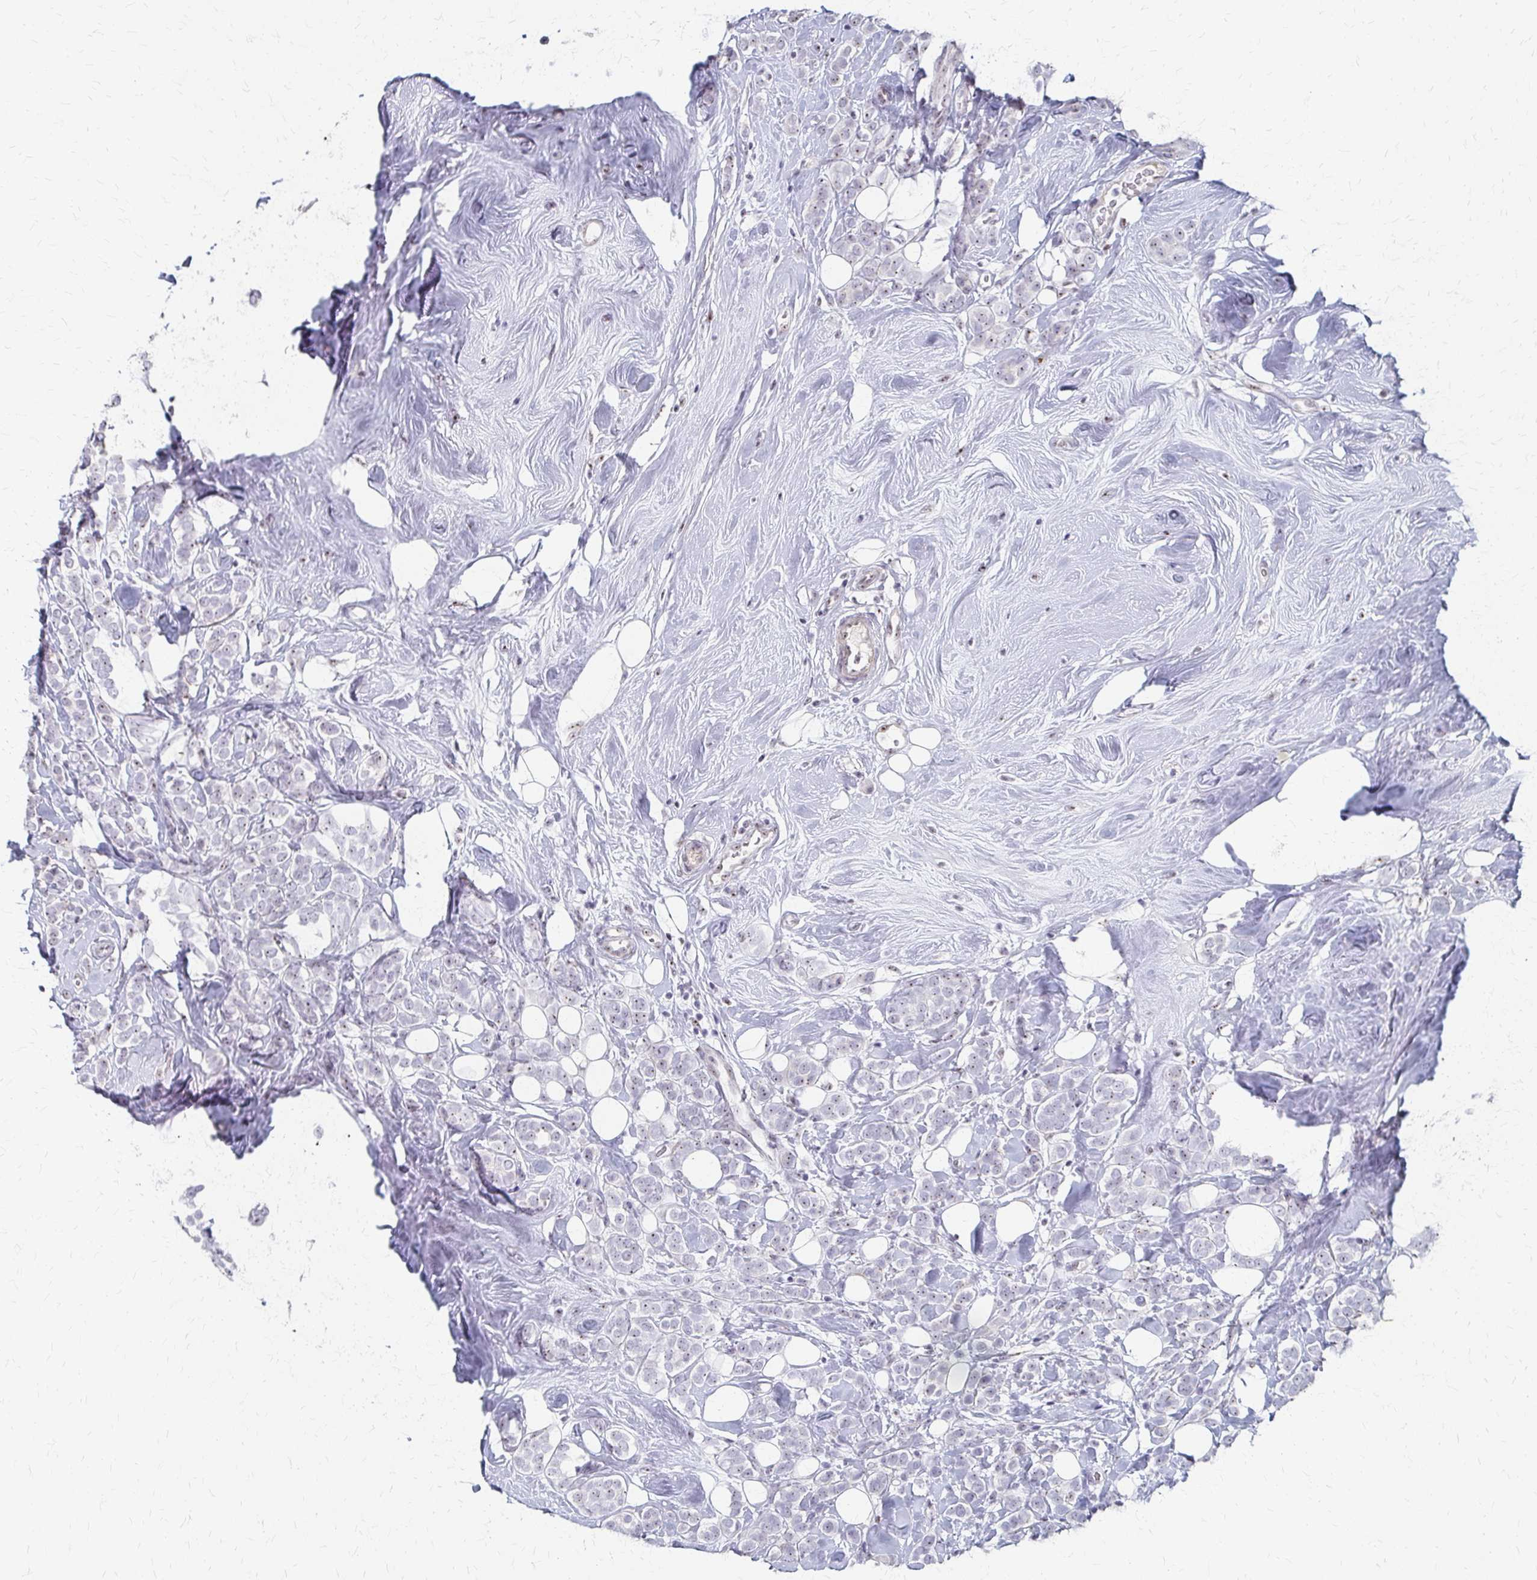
{"staining": {"intensity": "negative", "quantity": "none", "location": "none"}, "tissue": "breast cancer", "cell_type": "Tumor cells", "image_type": "cancer", "snomed": [{"axis": "morphology", "description": "Lobular carcinoma"}, {"axis": "topography", "description": "Breast"}], "caption": "The image demonstrates no significant positivity in tumor cells of breast cancer.", "gene": "PES1", "patient": {"sex": "female", "age": 49}}